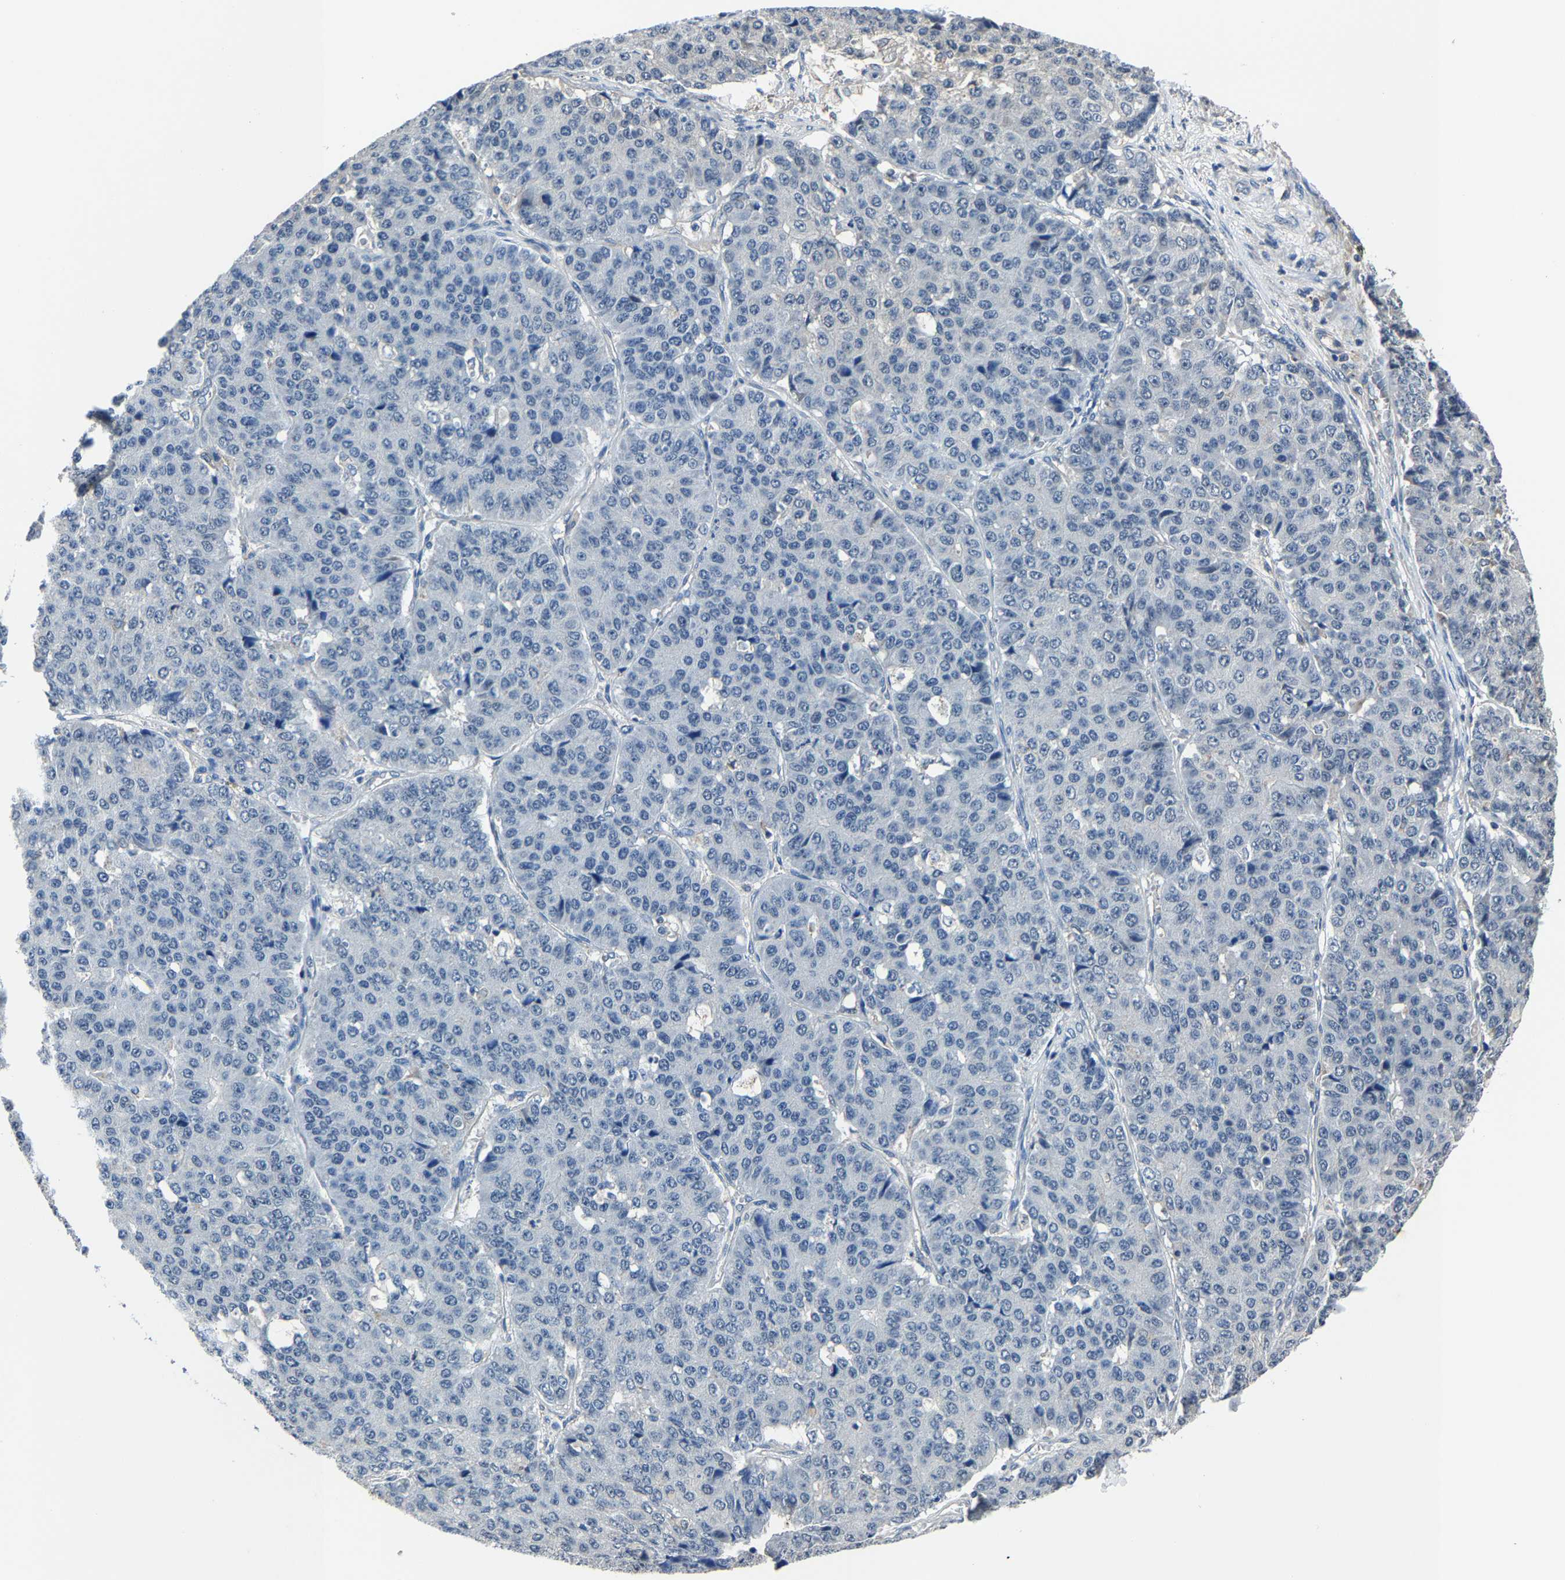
{"staining": {"intensity": "negative", "quantity": "none", "location": "none"}, "tissue": "pancreatic cancer", "cell_type": "Tumor cells", "image_type": "cancer", "snomed": [{"axis": "morphology", "description": "Adenocarcinoma, NOS"}, {"axis": "topography", "description": "Pancreas"}], "caption": "DAB (3,3'-diaminobenzidine) immunohistochemical staining of pancreatic cancer displays no significant positivity in tumor cells.", "gene": "STRBP", "patient": {"sex": "male", "age": 50}}